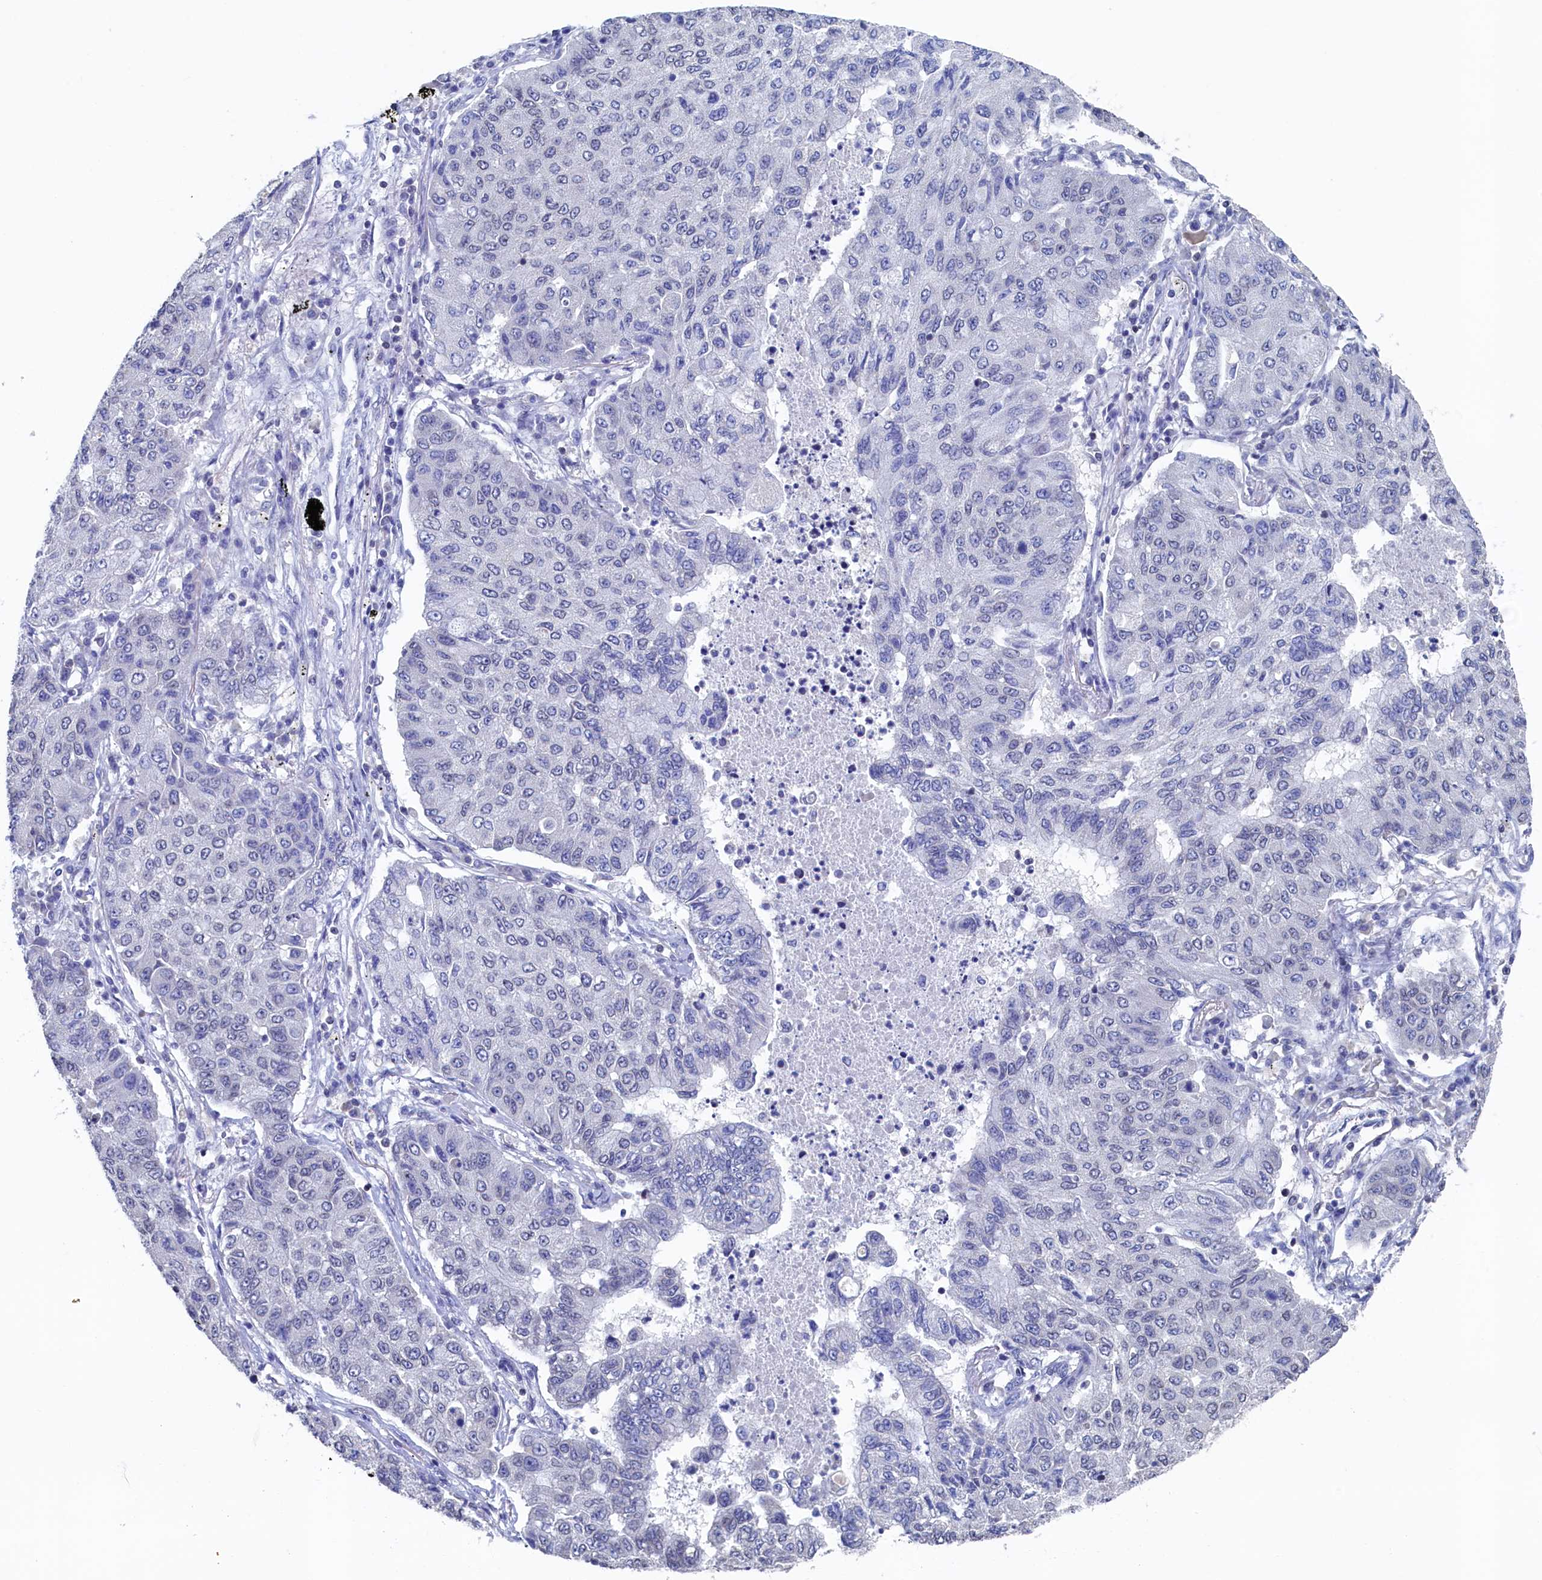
{"staining": {"intensity": "negative", "quantity": "none", "location": "none"}, "tissue": "lung cancer", "cell_type": "Tumor cells", "image_type": "cancer", "snomed": [{"axis": "morphology", "description": "Squamous cell carcinoma, NOS"}, {"axis": "topography", "description": "Lung"}], "caption": "Micrograph shows no protein expression in tumor cells of lung squamous cell carcinoma tissue.", "gene": "C11orf54", "patient": {"sex": "male", "age": 74}}